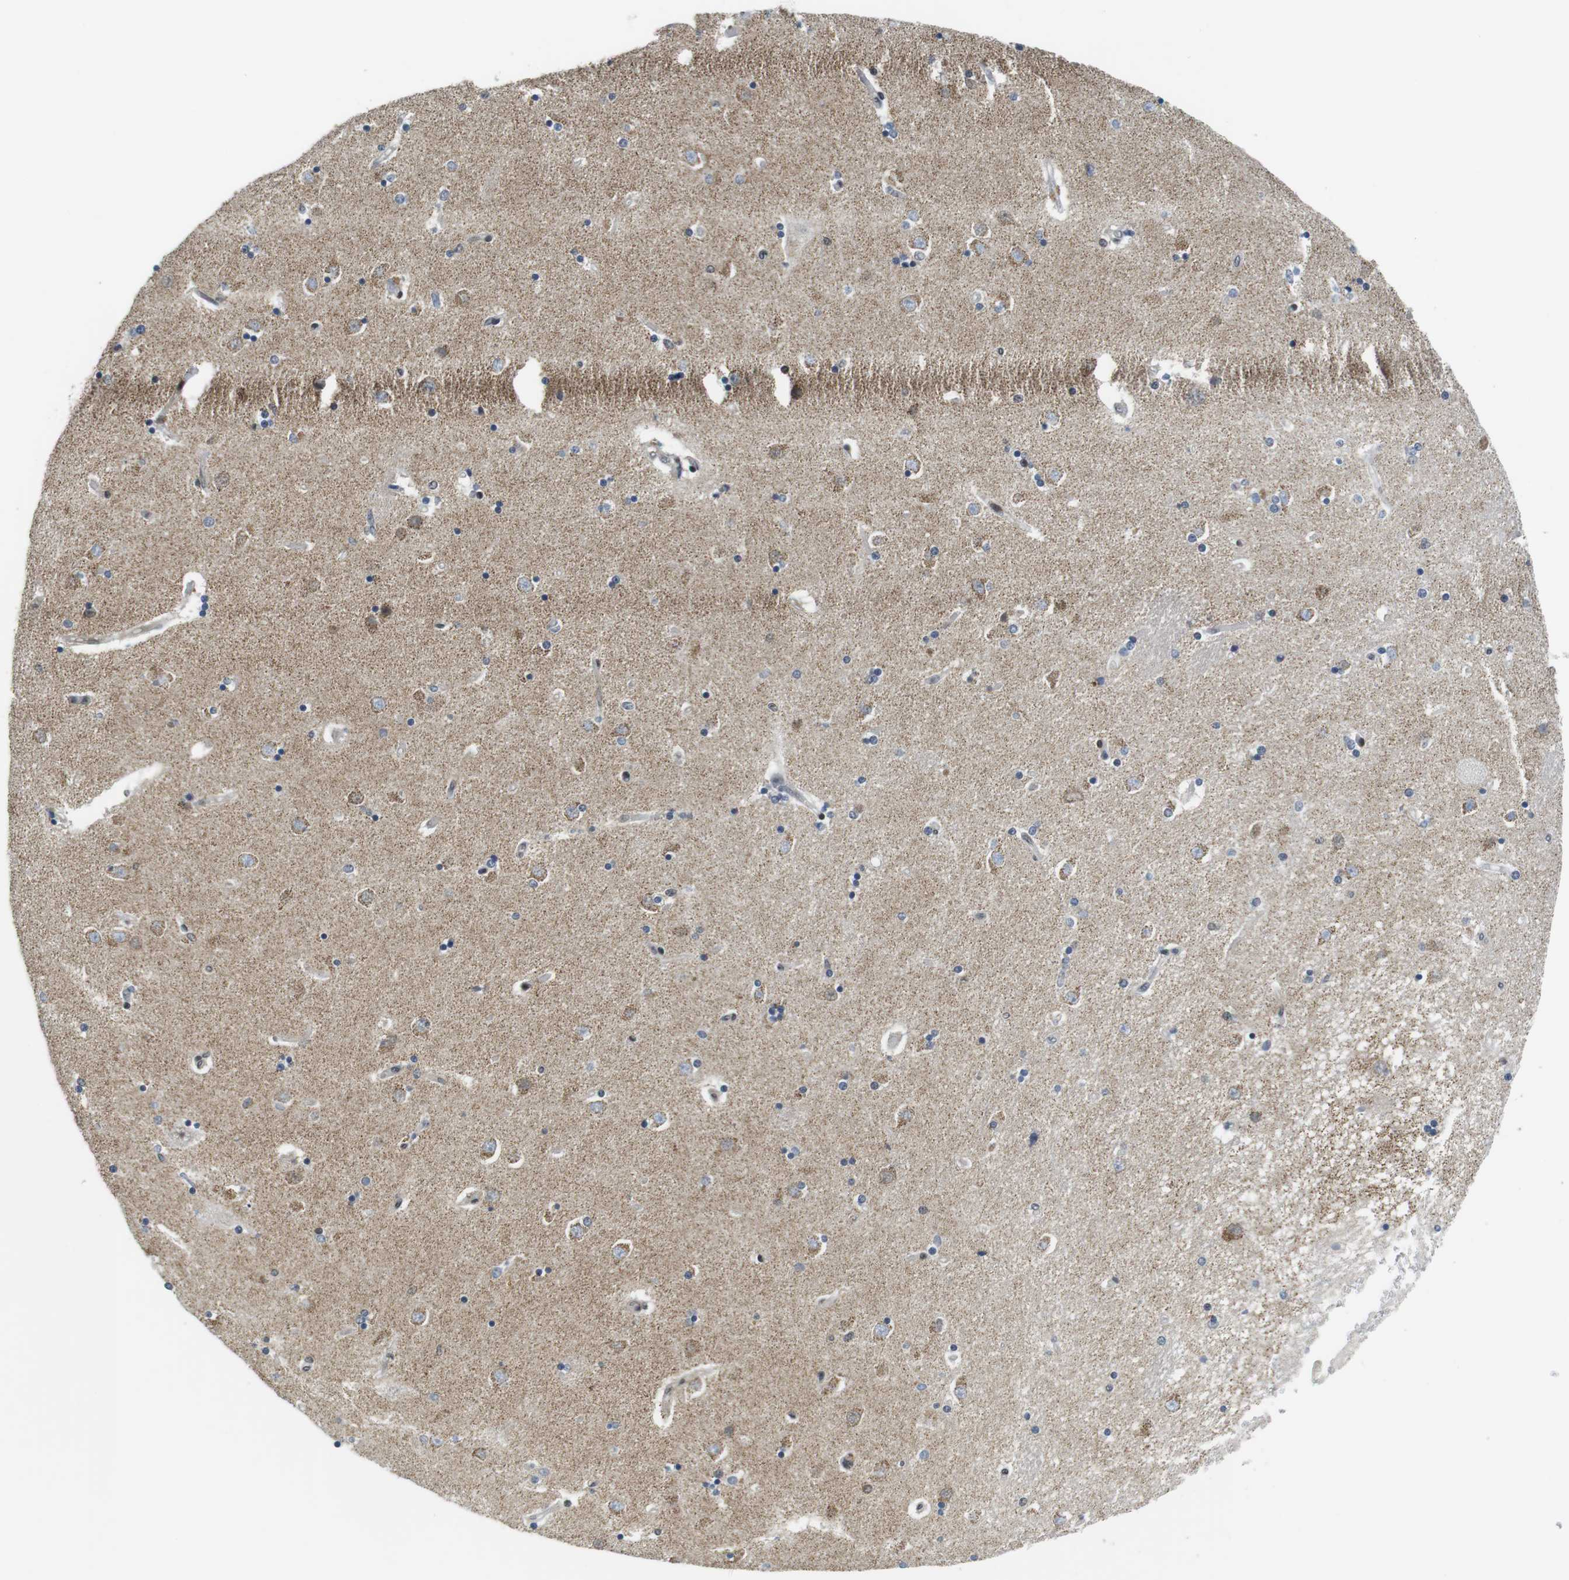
{"staining": {"intensity": "weak", "quantity": "<25%", "location": "cytoplasmic/membranous,nuclear"}, "tissue": "caudate", "cell_type": "Glial cells", "image_type": "normal", "snomed": [{"axis": "morphology", "description": "Normal tissue, NOS"}, {"axis": "topography", "description": "Lateral ventricle wall"}], "caption": "Glial cells are negative for protein expression in unremarkable human caudate. (Stains: DAB immunohistochemistry (IHC) with hematoxylin counter stain, Microscopy: brightfield microscopy at high magnification).", "gene": "BRD4", "patient": {"sex": "female", "age": 54}}